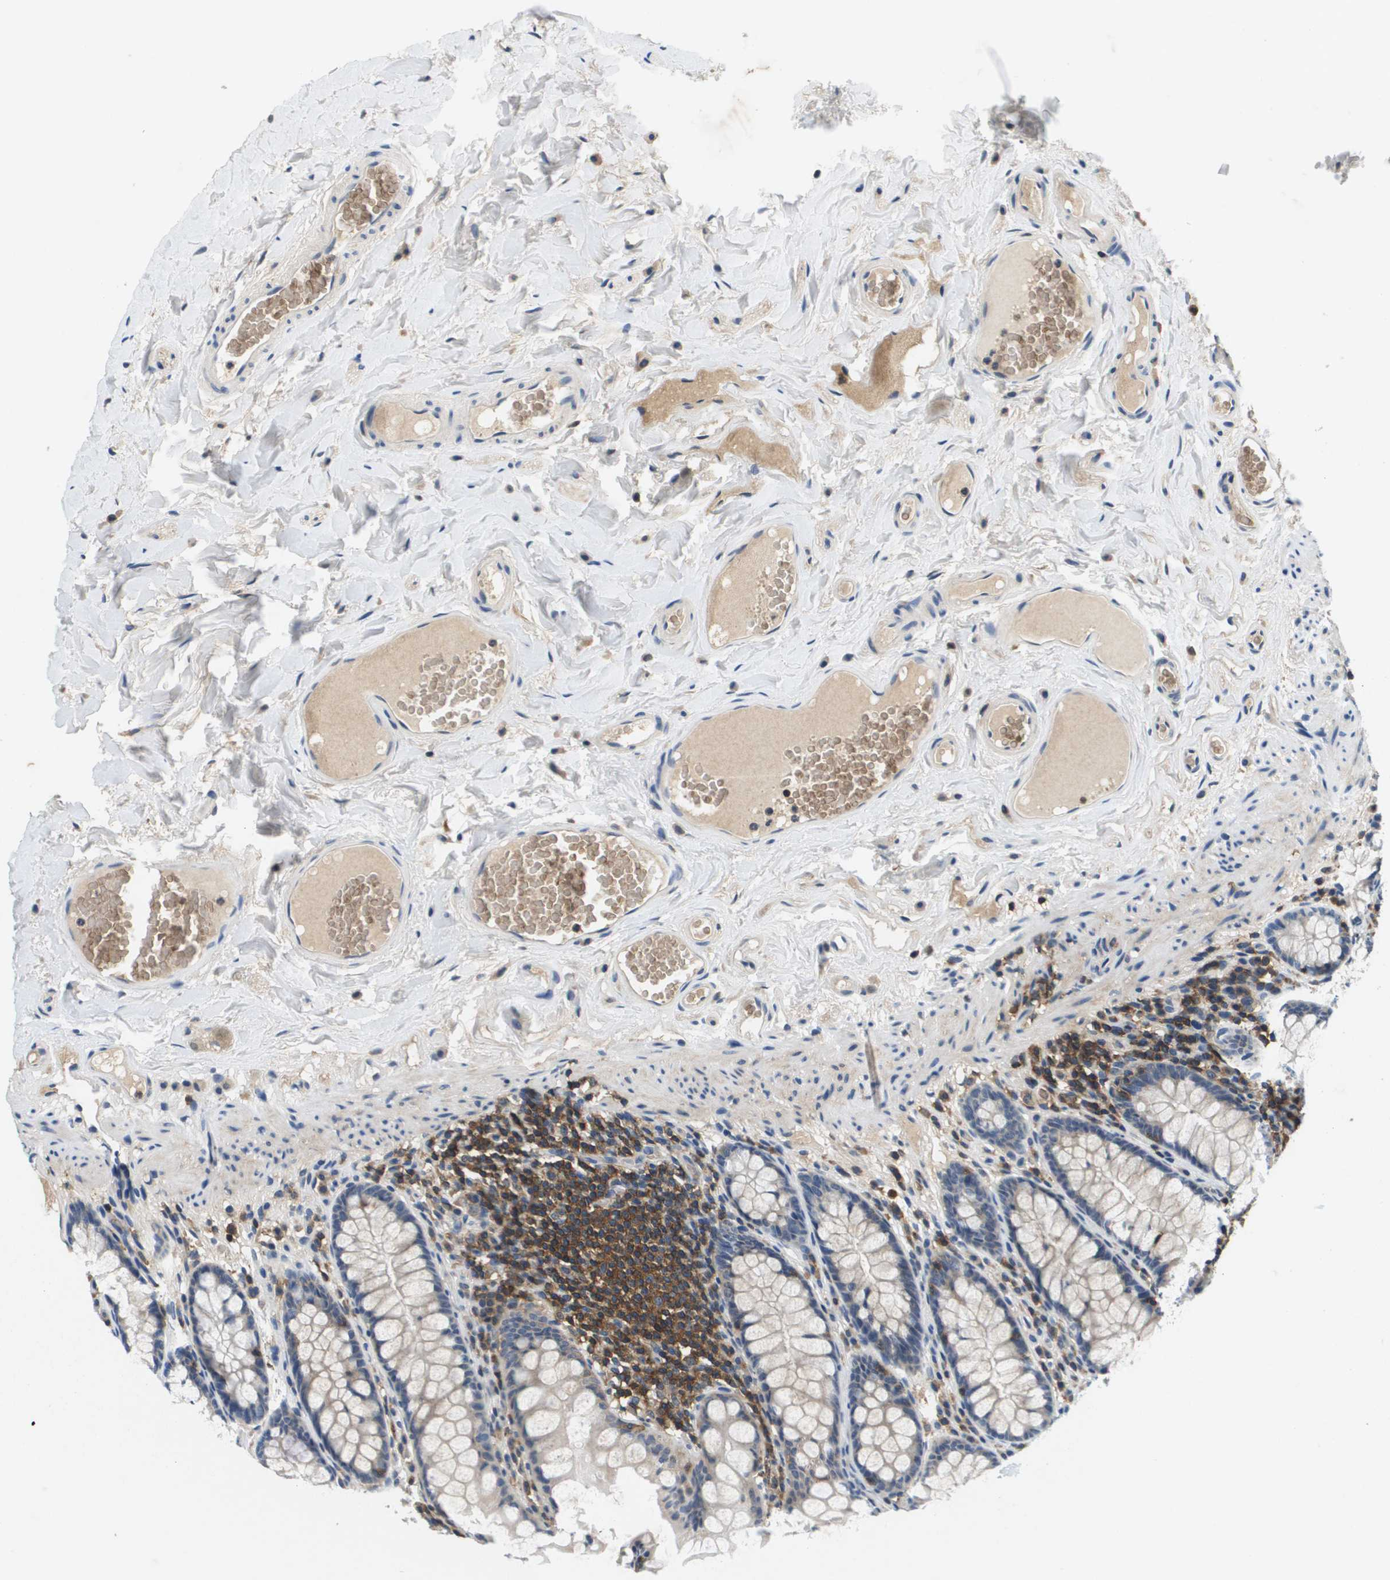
{"staining": {"intensity": "negative", "quantity": "none", "location": "none"}, "tissue": "colon", "cell_type": "Endothelial cells", "image_type": "normal", "snomed": [{"axis": "morphology", "description": "Normal tissue, NOS"}, {"axis": "topography", "description": "Colon"}], "caption": "Photomicrograph shows no significant protein expression in endothelial cells of benign colon. Brightfield microscopy of immunohistochemistry stained with DAB (brown) and hematoxylin (blue), captured at high magnification.", "gene": "KCNQ5", "patient": {"sex": "female", "age": 55}}